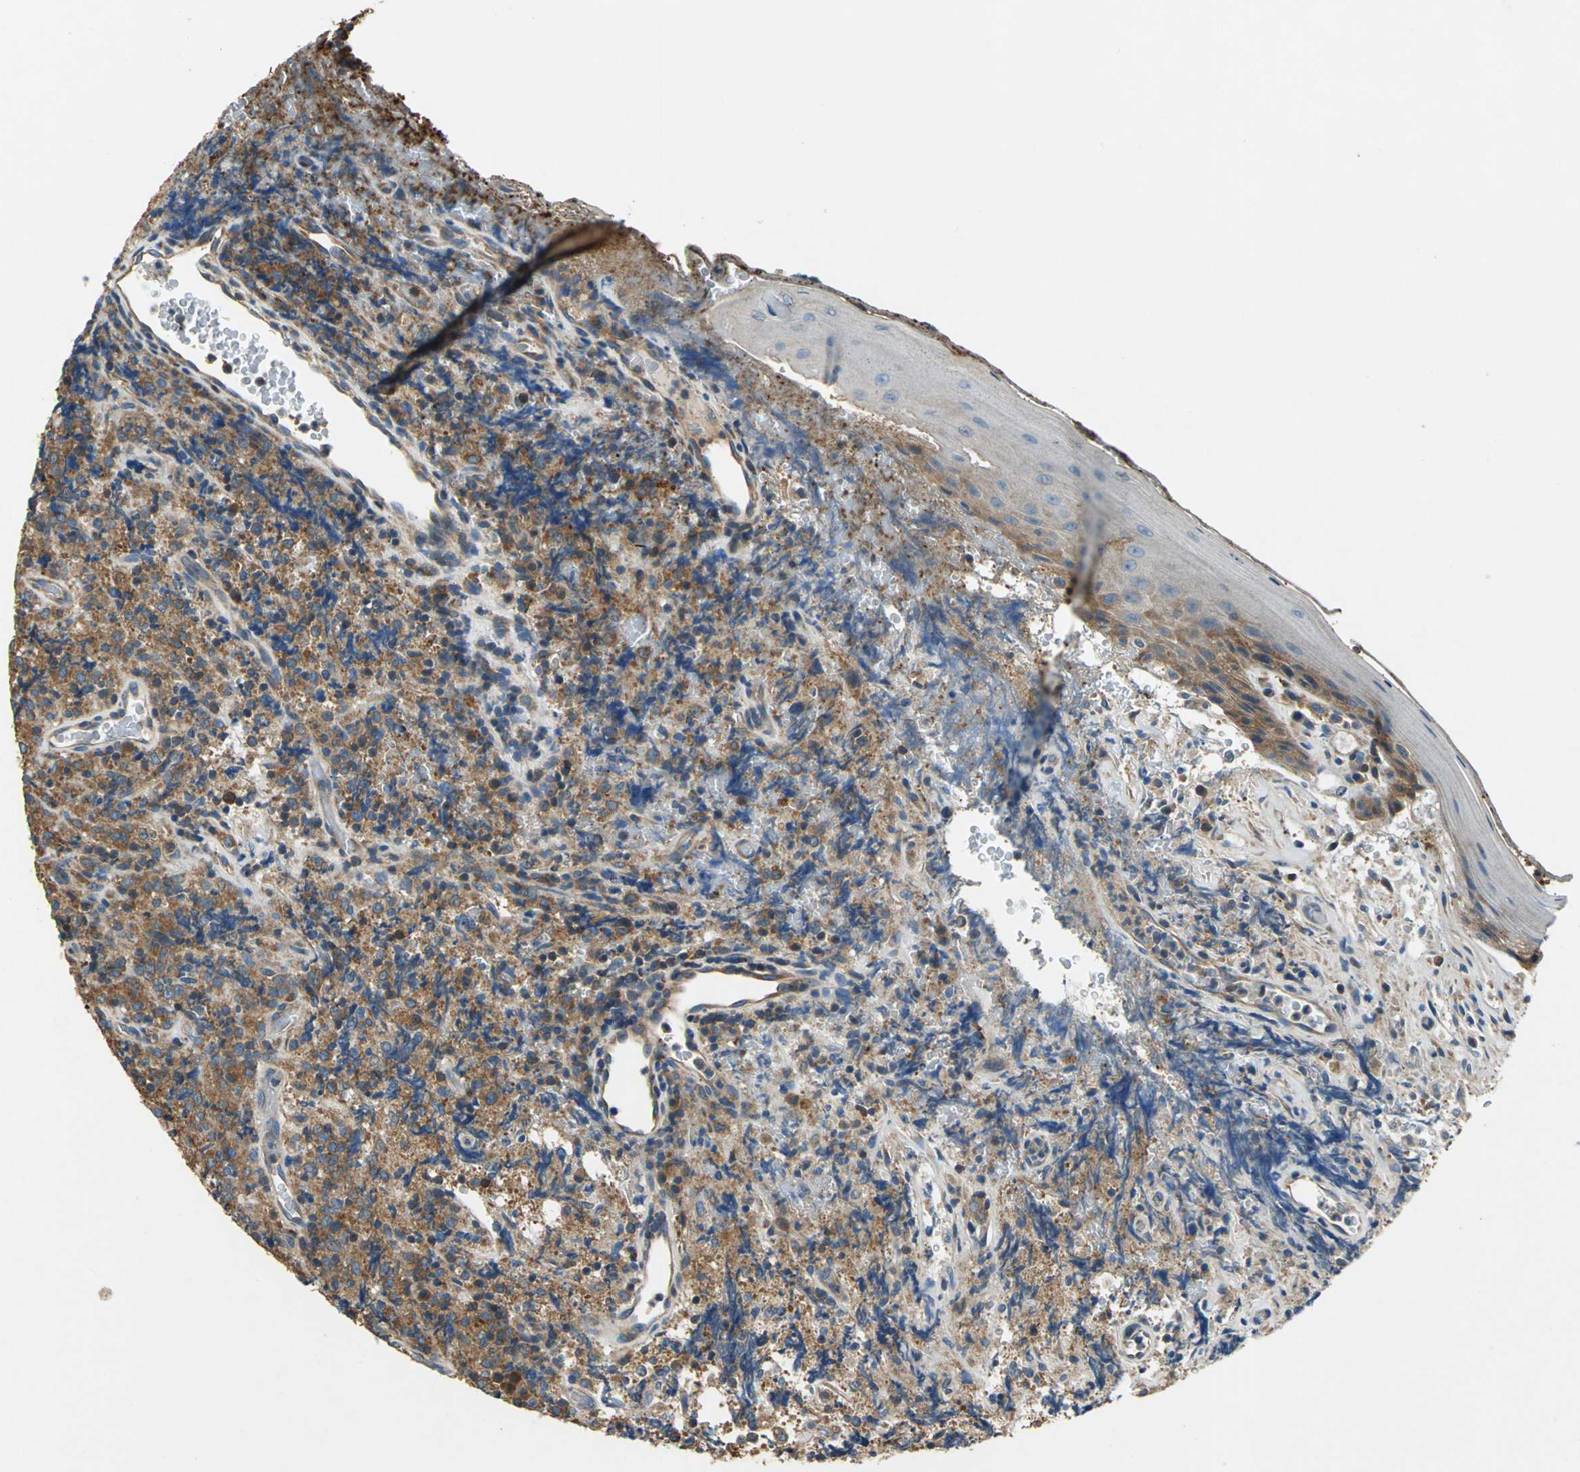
{"staining": {"intensity": "moderate", "quantity": ">75%", "location": "cytoplasmic/membranous"}, "tissue": "lymphoma", "cell_type": "Tumor cells", "image_type": "cancer", "snomed": [{"axis": "morphology", "description": "Malignant lymphoma, non-Hodgkin's type, High grade"}, {"axis": "topography", "description": "Tonsil"}], "caption": "Lymphoma was stained to show a protein in brown. There is medium levels of moderate cytoplasmic/membranous positivity in approximately >75% of tumor cells.", "gene": "DDX3Y", "patient": {"sex": "female", "age": 36}}